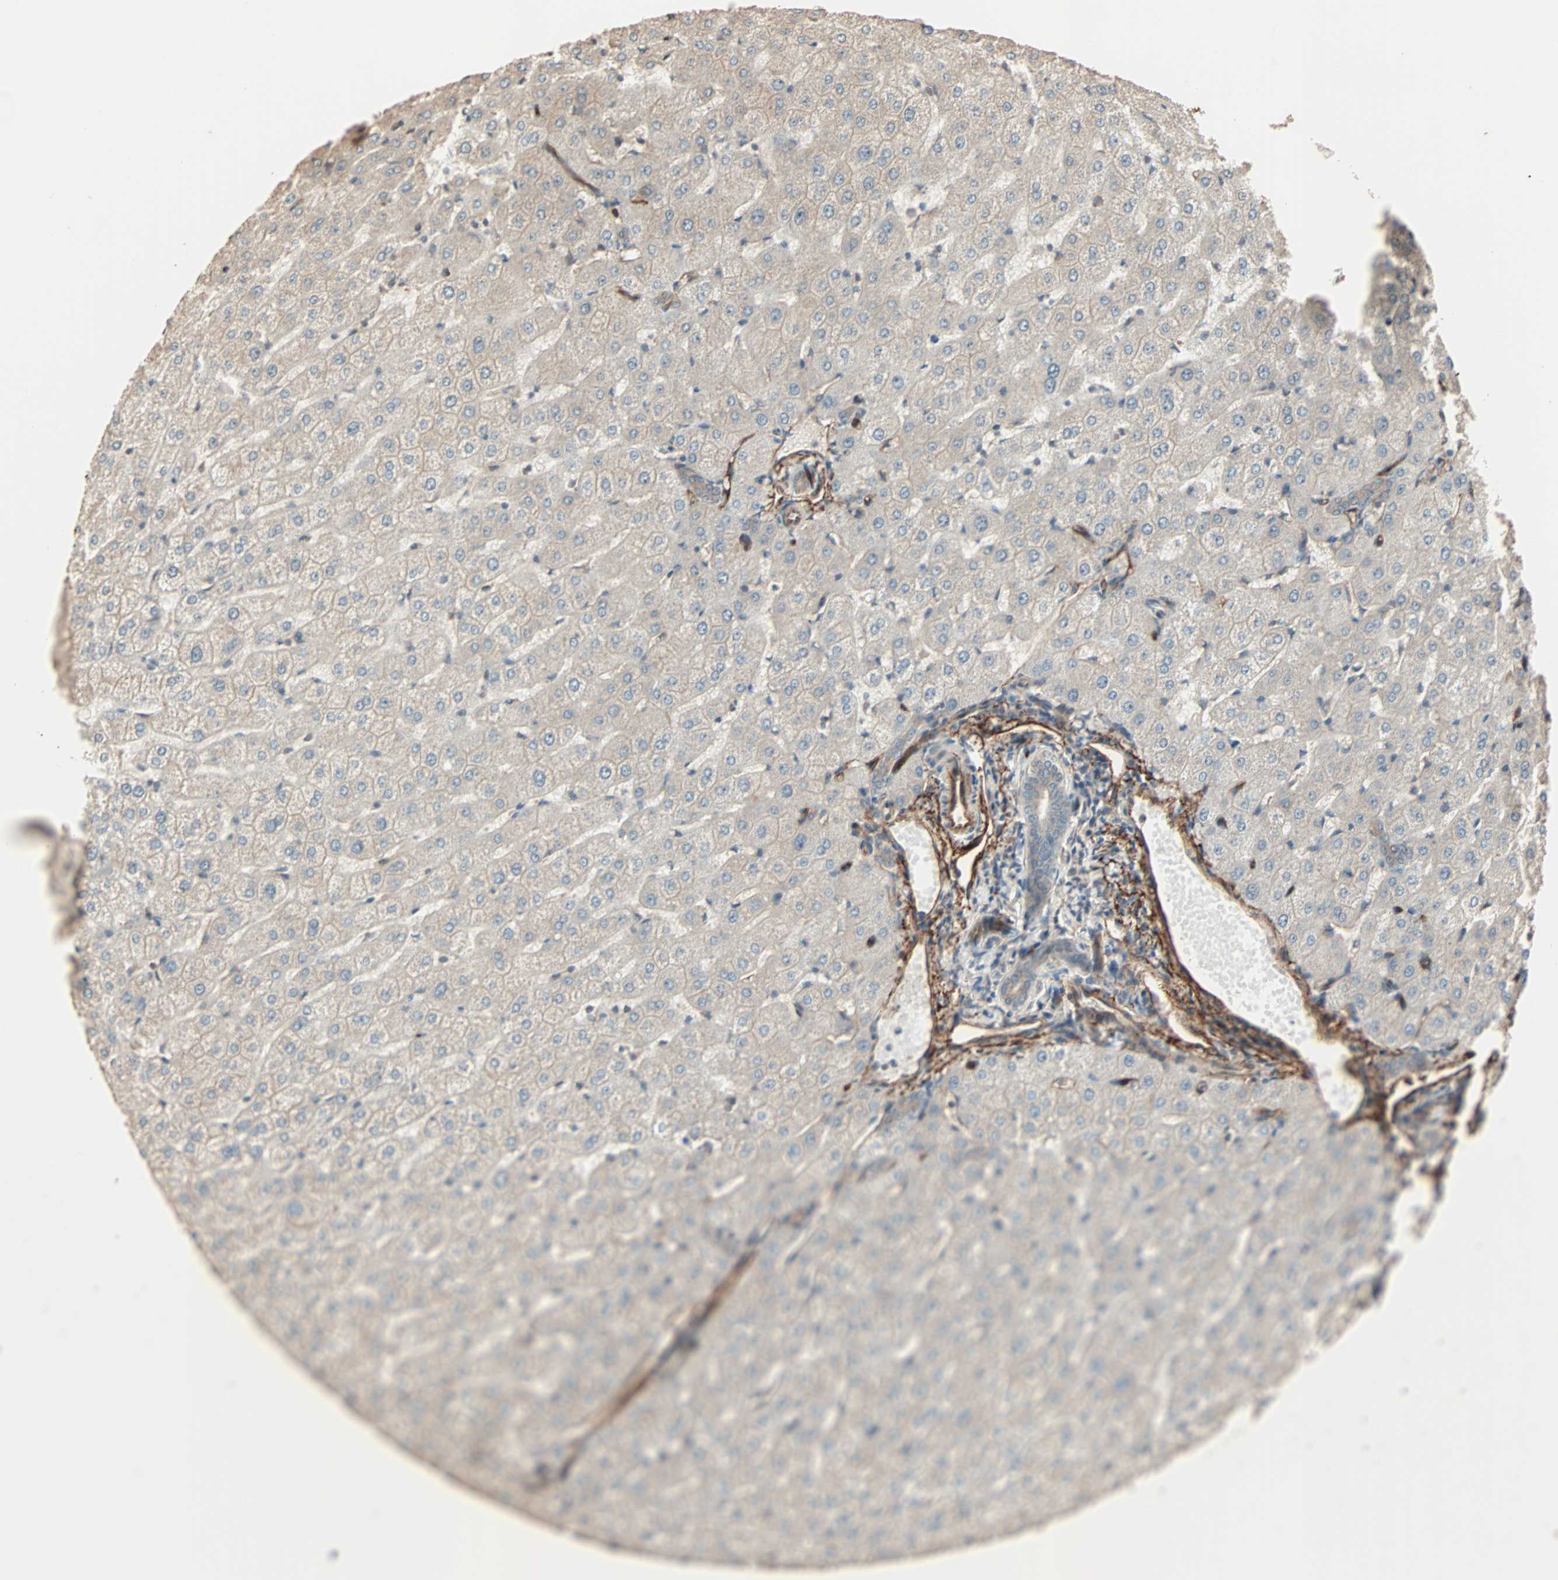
{"staining": {"intensity": "weak", "quantity": ">75%", "location": "cytoplasmic/membranous"}, "tissue": "liver", "cell_type": "Cholangiocytes", "image_type": "normal", "snomed": [{"axis": "morphology", "description": "Normal tissue, NOS"}, {"axis": "morphology", "description": "Fibrosis, NOS"}, {"axis": "topography", "description": "Liver"}], "caption": "This micrograph demonstrates unremarkable liver stained with immunohistochemistry (IHC) to label a protein in brown. The cytoplasmic/membranous of cholangiocytes show weak positivity for the protein. Nuclei are counter-stained blue.", "gene": "CALCRL", "patient": {"sex": "female", "age": 29}}